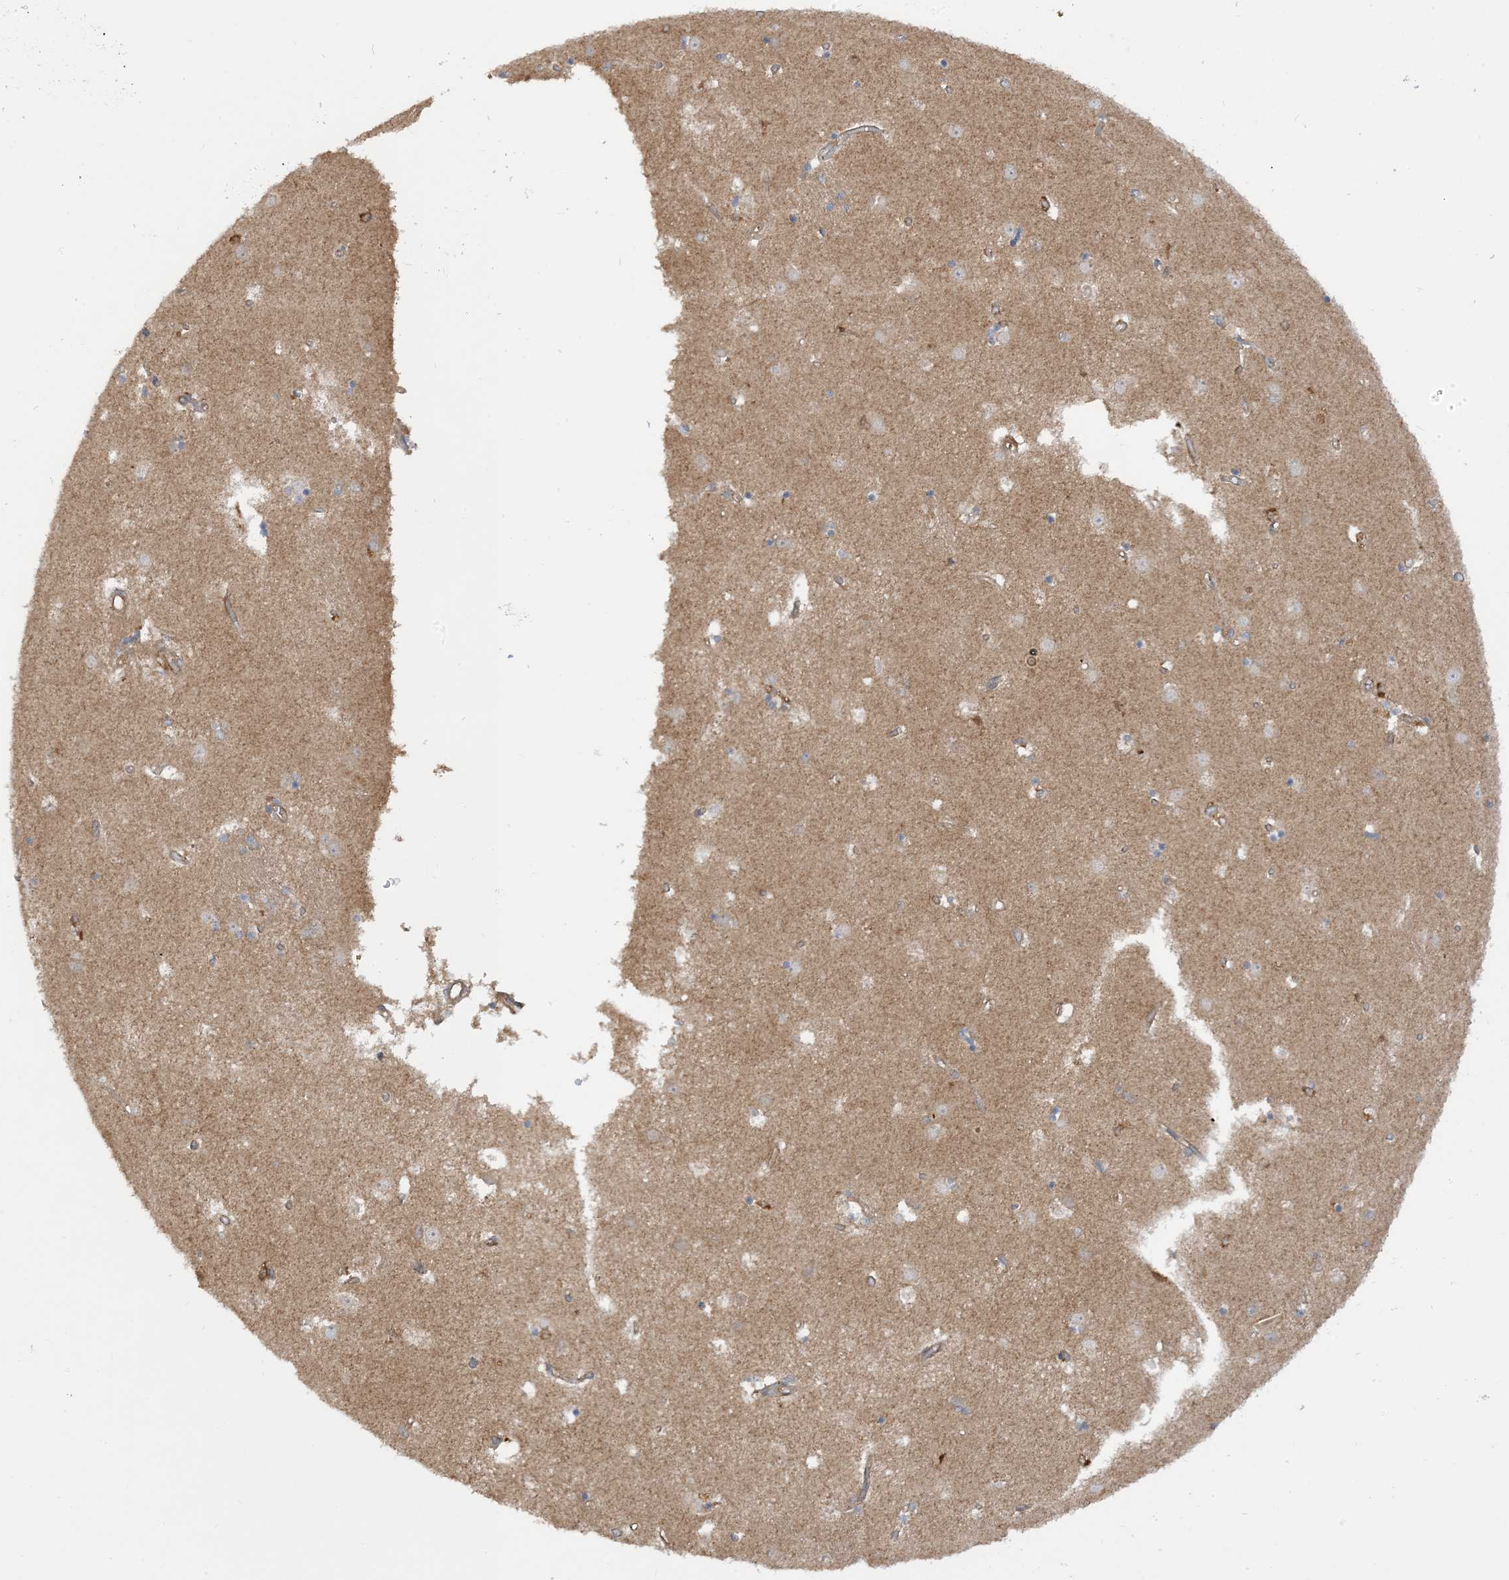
{"staining": {"intensity": "weak", "quantity": "<25%", "location": "cytoplasmic/membranous"}, "tissue": "caudate", "cell_type": "Glial cells", "image_type": "normal", "snomed": [{"axis": "morphology", "description": "Normal tissue, NOS"}, {"axis": "topography", "description": "Lateral ventricle wall"}], "caption": "Immunohistochemical staining of normal caudate demonstrates no significant expression in glial cells. Nuclei are stained in blue.", "gene": "CAPZB", "patient": {"sex": "male", "age": 45}}